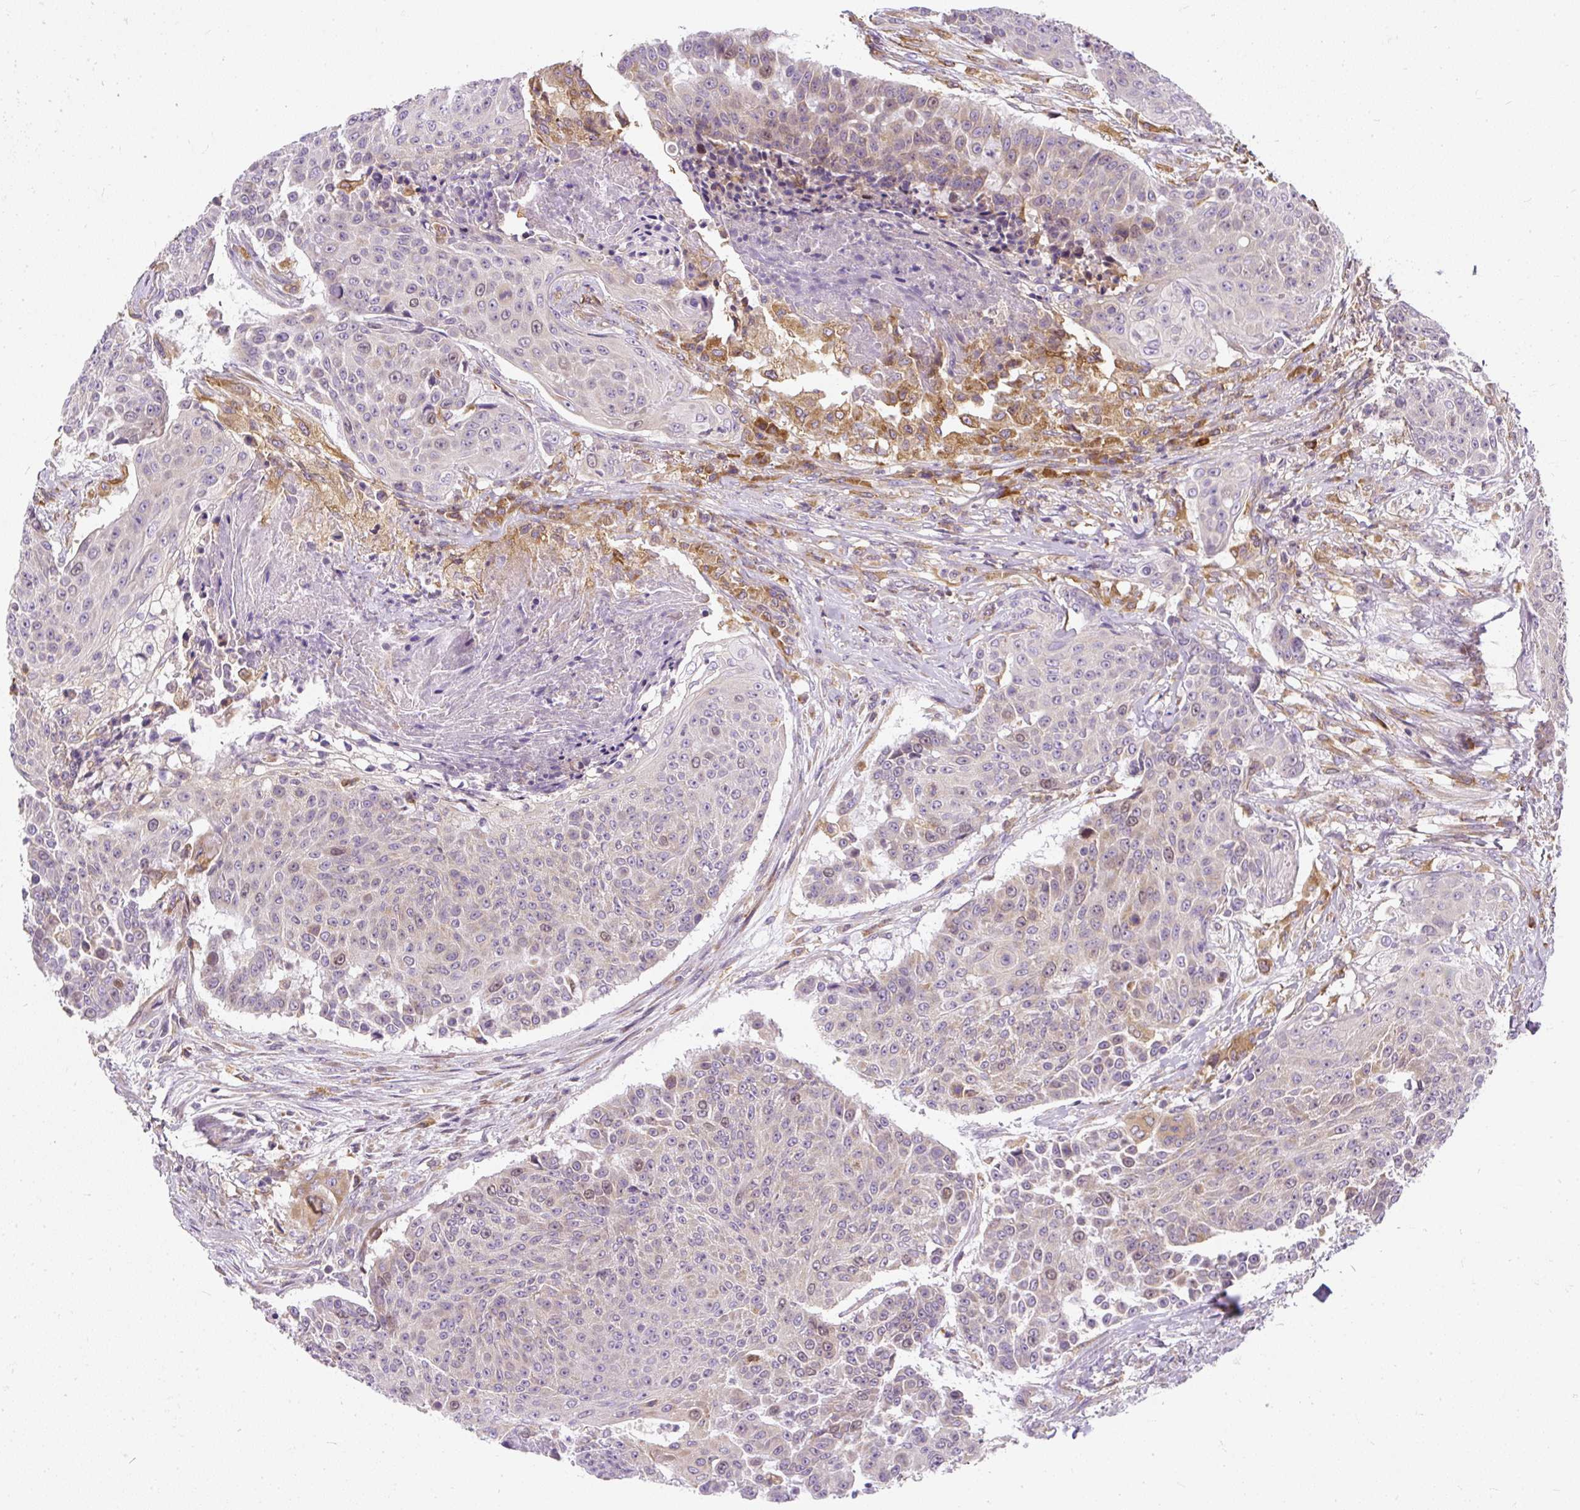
{"staining": {"intensity": "weak", "quantity": "<25%", "location": "nuclear"}, "tissue": "urothelial cancer", "cell_type": "Tumor cells", "image_type": "cancer", "snomed": [{"axis": "morphology", "description": "Urothelial carcinoma, High grade"}, {"axis": "topography", "description": "Urinary bladder"}], "caption": "Tumor cells are negative for protein expression in human high-grade urothelial carcinoma.", "gene": "CYP20A1", "patient": {"sex": "female", "age": 63}}